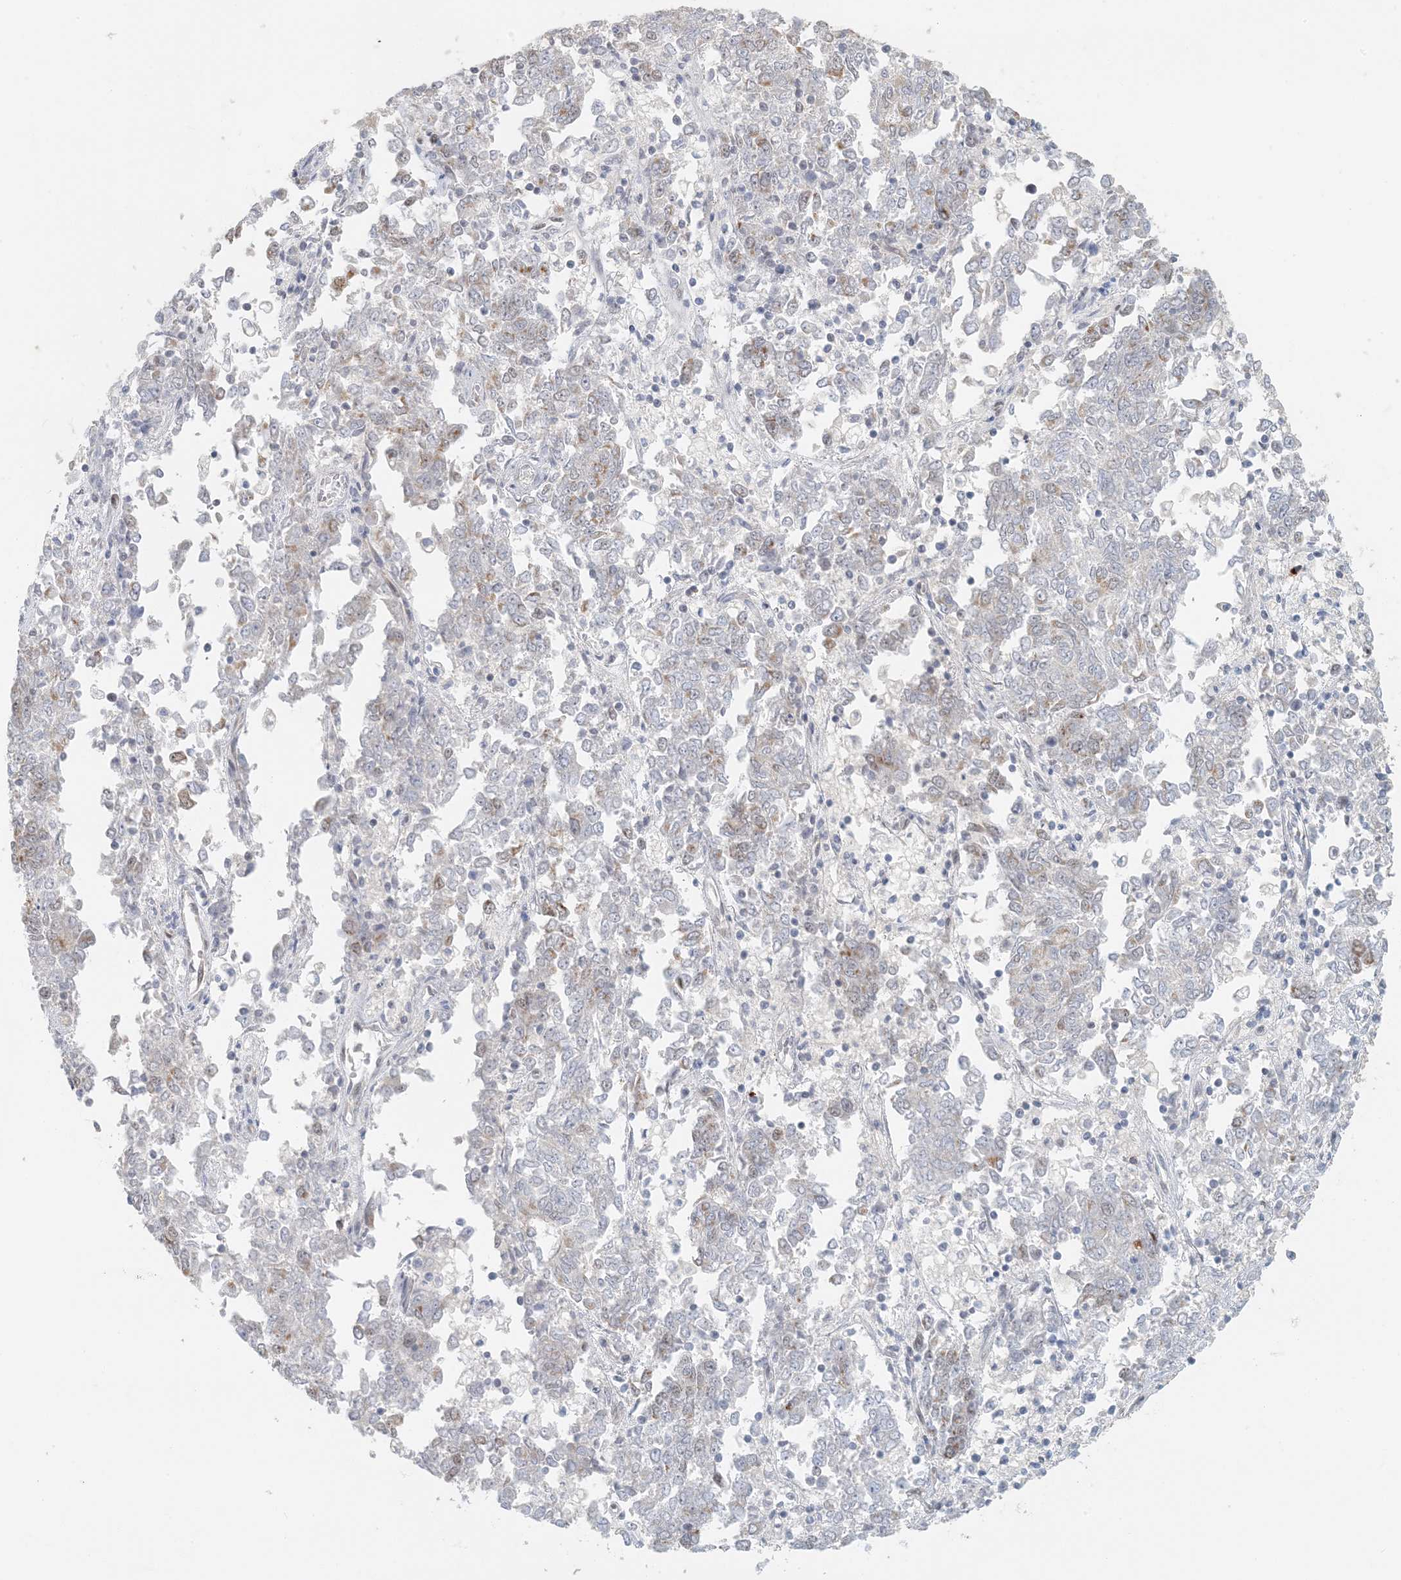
{"staining": {"intensity": "weak", "quantity": "<25%", "location": "cytoplasmic/membranous"}, "tissue": "endometrial cancer", "cell_type": "Tumor cells", "image_type": "cancer", "snomed": [{"axis": "morphology", "description": "Adenocarcinoma, NOS"}, {"axis": "topography", "description": "Endometrium"}], "caption": "A high-resolution micrograph shows immunohistochemistry staining of adenocarcinoma (endometrial), which exhibits no significant expression in tumor cells.", "gene": "ZCCHC4", "patient": {"sex": "female", "age": 80}}